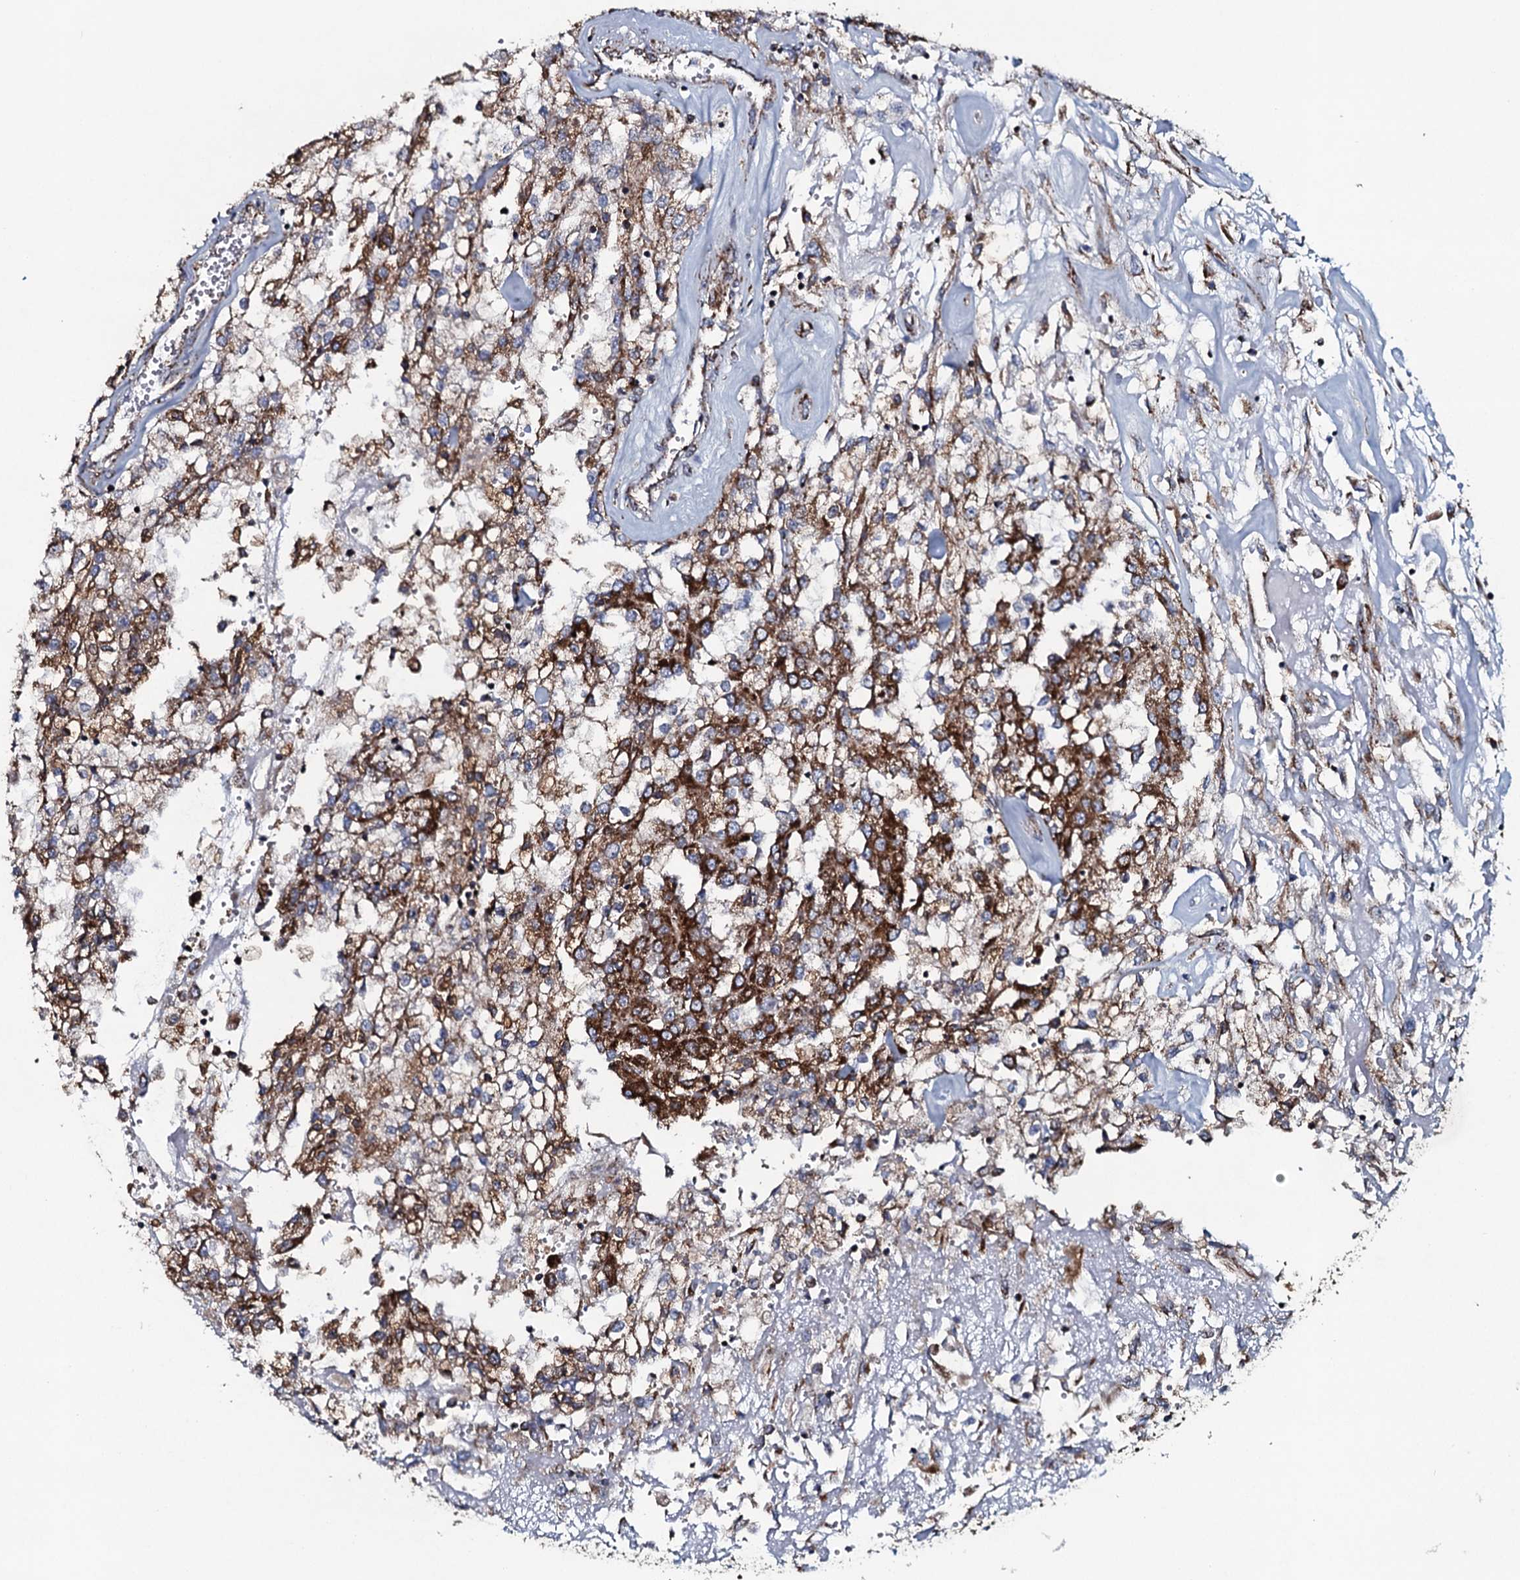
{"staining": {"intensity": "strong", "quantity": ">75%", "location": "cytoplasmic/membranous"}, "tissue": "renal cancer", "cell_type": "Tumor cells", "image_type": "cancer", "snomed": [{"axis": "morphology", "description": "Adenocarcinoma, NOS"}, {"axis": "topography", "description": "Kidney"}], "caption": "Renal adenocarcinoma stained with IHC displays strong cytoplasmic/membranous positivity in about >75% of tumor cells. The staining is performed using DAB brown chromogen to label protein expression. The nuclei are counter-stained blue using hematoxylin.", "gene": "EVC2", "patient": {"sex": "female", "age": 52}}